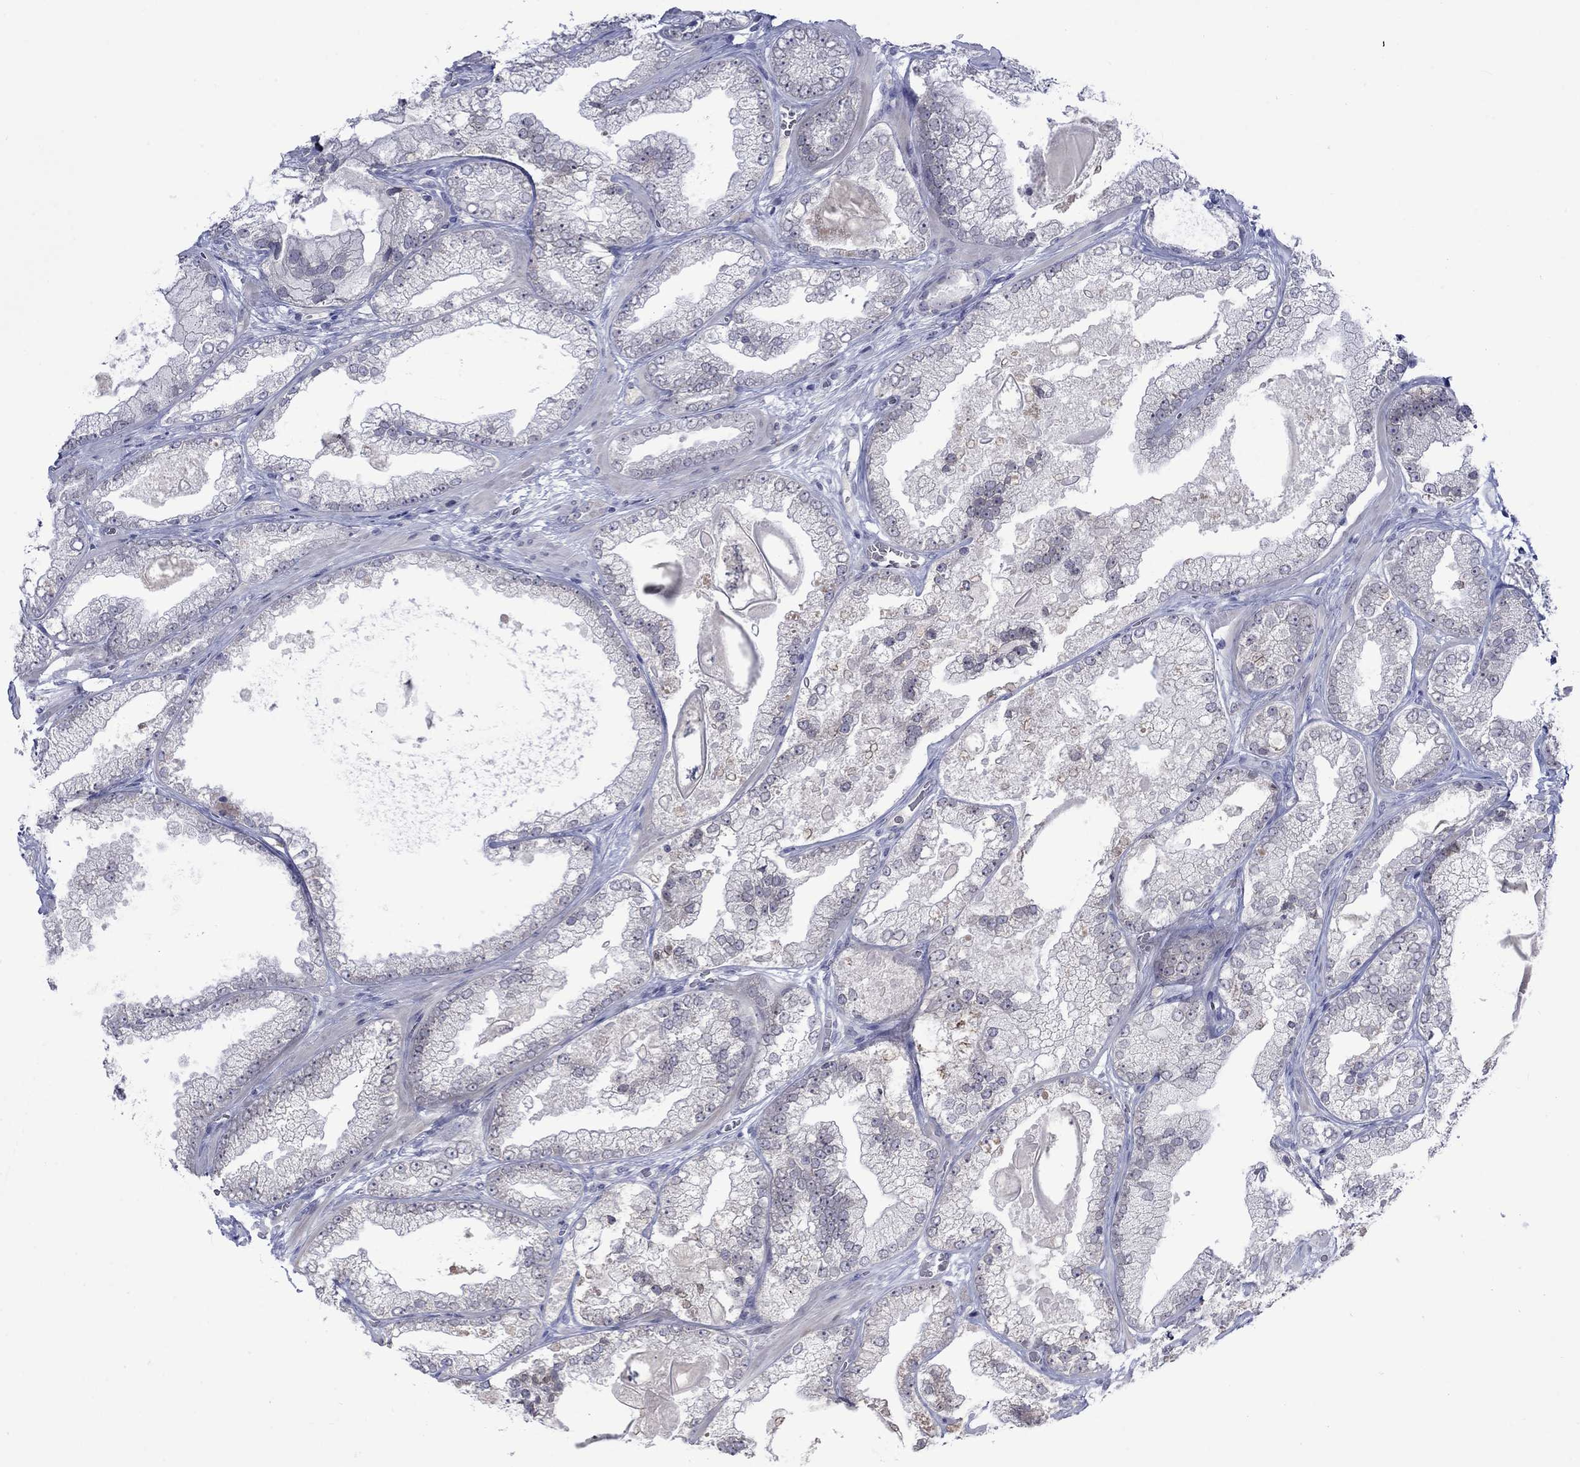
{"staining": {"intensity": "negative", "quantity": "none", "location": "none"}, "tissue": "prostate cancer", "cell_type": "Tumor cells", "image_type": "cancer", "snomed": [{"axis": "morphology", "description": "Adenocarcinoma, Low grade"}, {"axis": "topography", "description": "Prostate"}], "caption": "A high-resolution photomicrograph shows IHC staining of prostate cancer, which exhibits no significant expression in tumor cells.", "gene": "NSMF", "patient": {"sex": "male", "age": 57}}